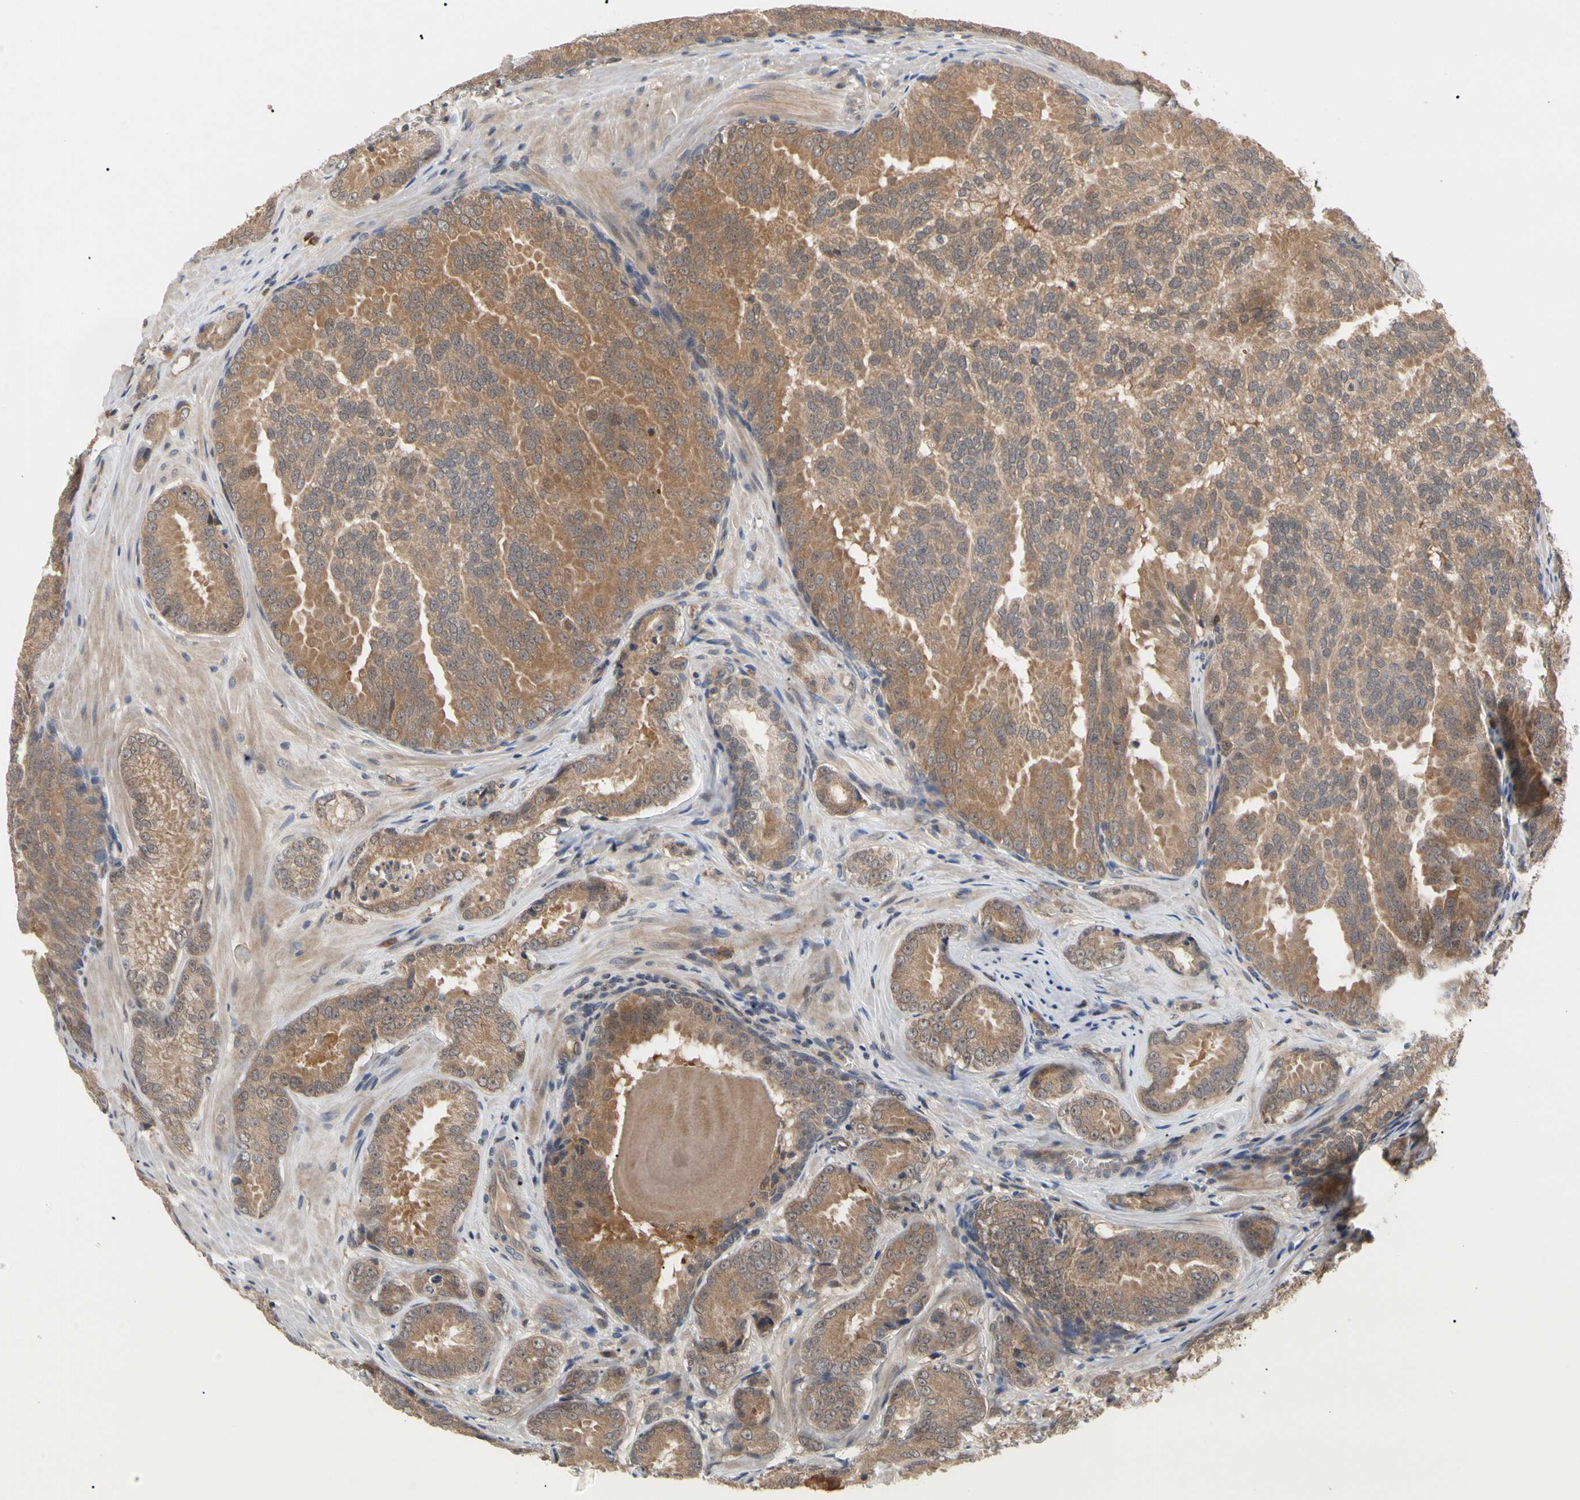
{"staining": {"intensity": "moderate", "quantity": ">75%", "location": "cytoplasmic/membranous"}, "tissue": "prostate cancer", "cell_type": "Tumor cells", "image_type": "cancer", "snomed": [{"axis": "morphology", "description": "Adenocarcinoma, High grade"}, {"axis": "topography", "description": "Prostate"}], "caption": "Immunohistochemical staining of prostate high-grade adenocarcinoma shows medium levels of moderate cytoplasmic/membranous protein staining in approximately >75% of tumor cells.", "gene": "CYTIP", "patient": {"sex": "male", "age": 64}}